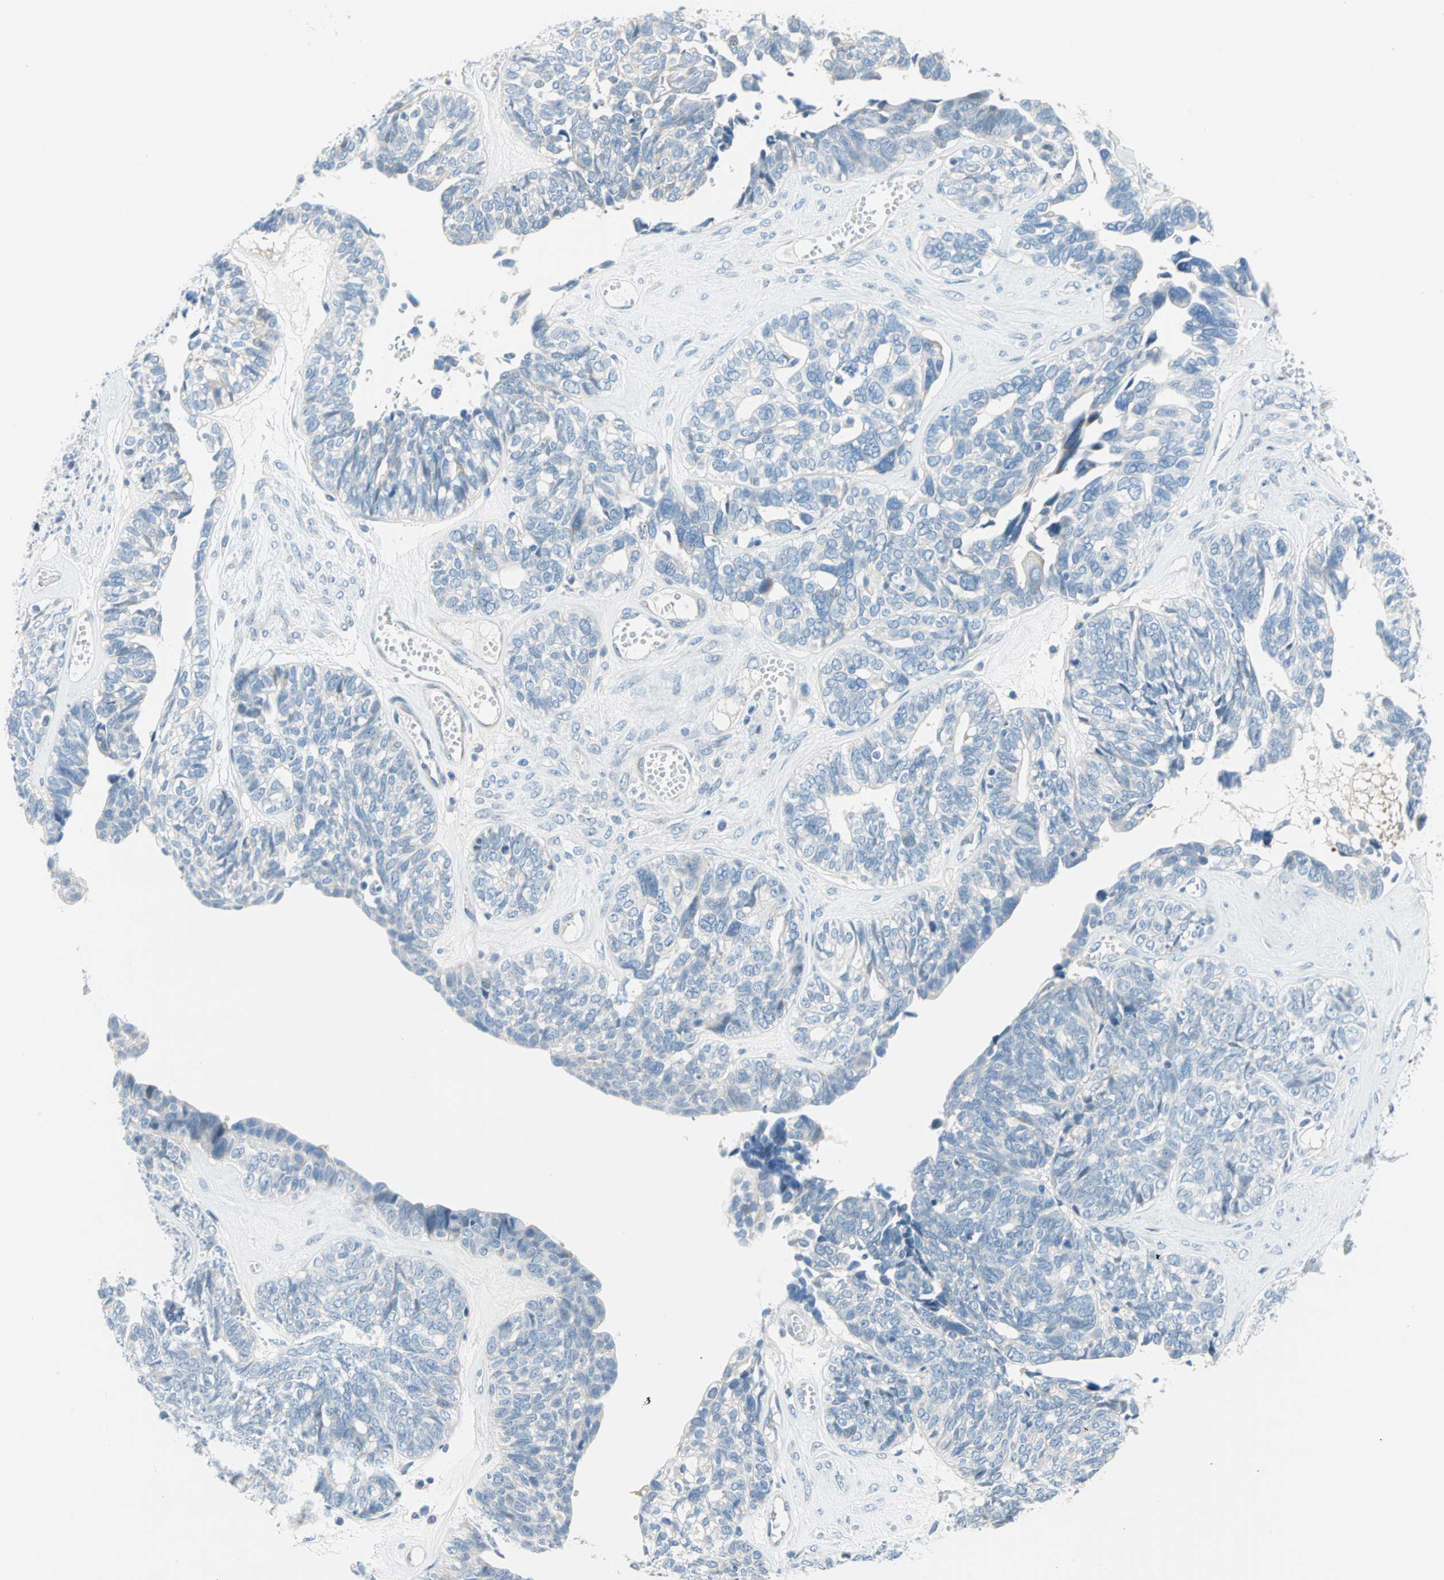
{"staining": {"intensity": "negative", "quantity": "none", "location": "none"}, "tissue": "ovarian cancer", "cell_type": "Tumor cells", "image_type": "cancer", "snomed": [{"axis": "morphology", "description": "Cystadenocarcinoma, serous, NOS"}, {"axis": "topography", "description": "Ovary"}], "caption": "Tumor cells show no significant protein expression in ovarian cancer (serous cystadenocarcinoma).", "gene": "TMEM163", "patient": {"sex": "female", "age": 79}}